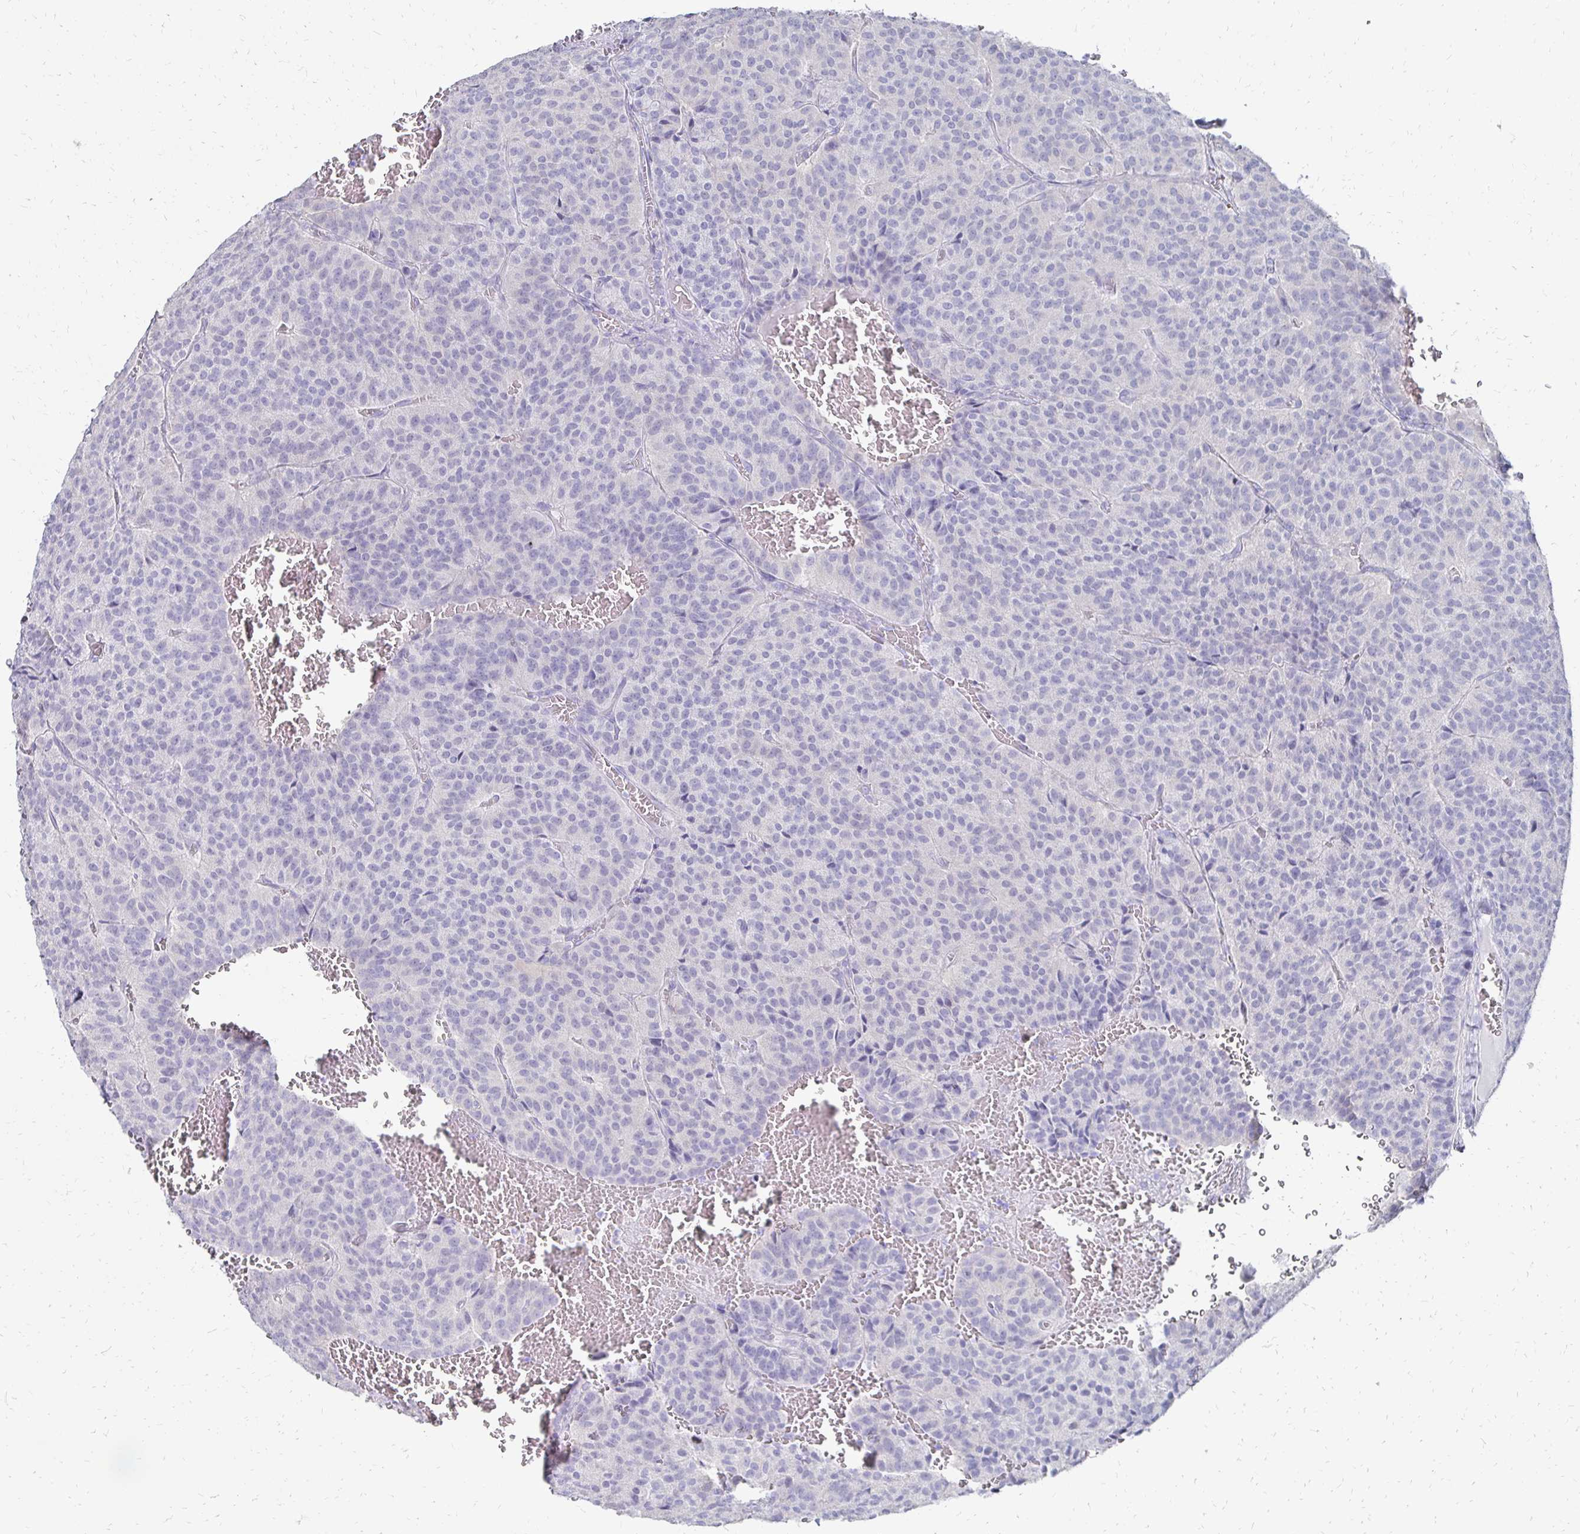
{"staining": {"intensity": "negative", "quantity": "none", "location": "none"}, "tissue": "carcinoid", "cell_type": "Tumor cells", "image_type": "cancer", "snomed": [{"axis": "morphology", "description": "Carcinoid, malignant, NOS"}, {"axis": "topography", "description": "Lung"}], "caption": "Tumor cells show no significant positivity in malignant carcinoid.", "gene": "SYCP3", "patient": {"sex": "male", "age": 70}}